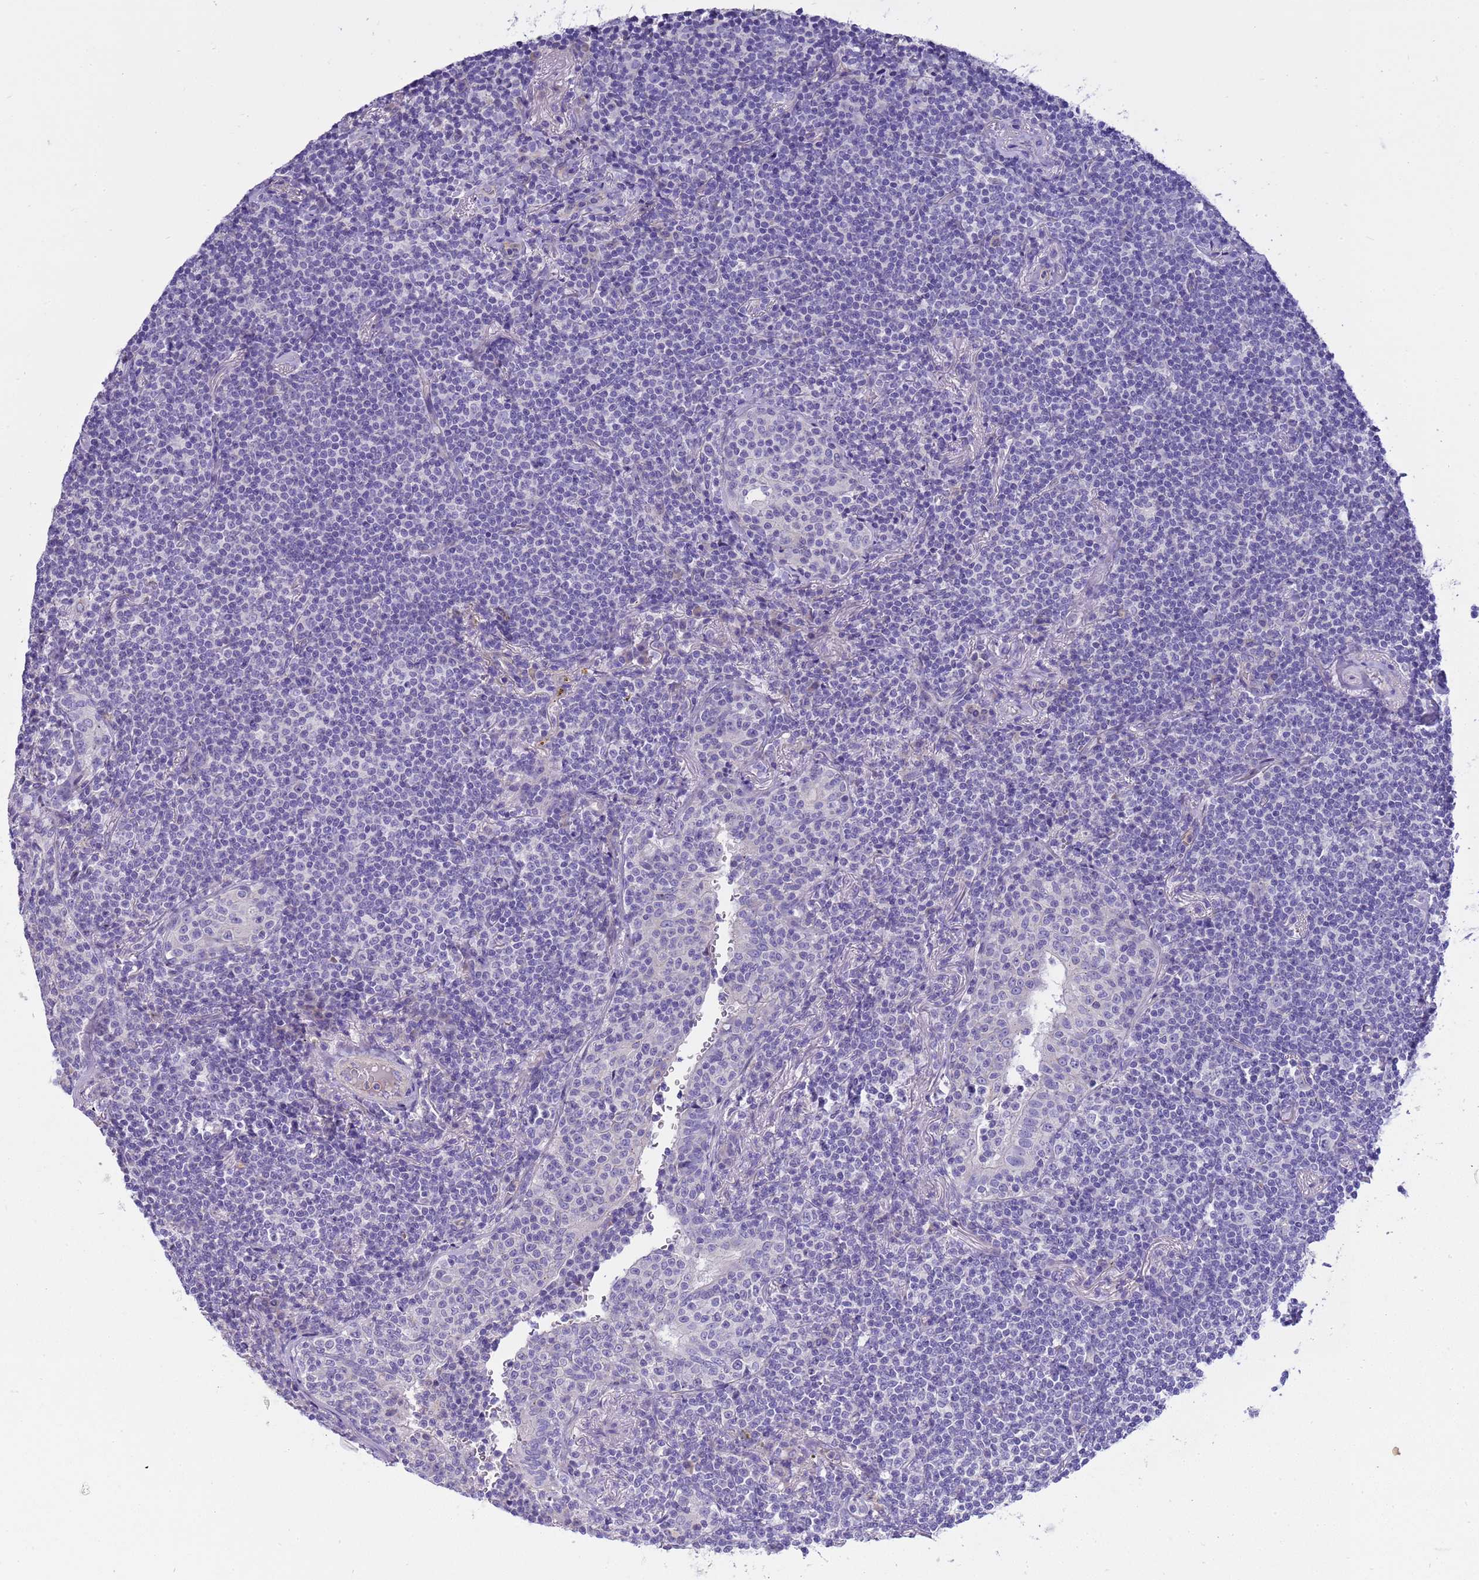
{"staining": {"intensity": "negative", "quantity": "none", "location": "none"}, "tissue": "lymphoma", "cell_type": "Tumor cells", "image_type": "cancer", "snomed": [{"axis": "morphology", "description": "Malignant lymphoma, non-Hodgkin's type, Low grade"}, {"axis": "topography", "description": "Lung"}], "caption": "A histopathology image of malignant lymphoma, non-Hodgkin's type (low-grade) stained for a protein demonstrates no brown staining in tumor cells.", "gene": "RIPPLY2", "patient": {"sex": "female", "age": 71}}